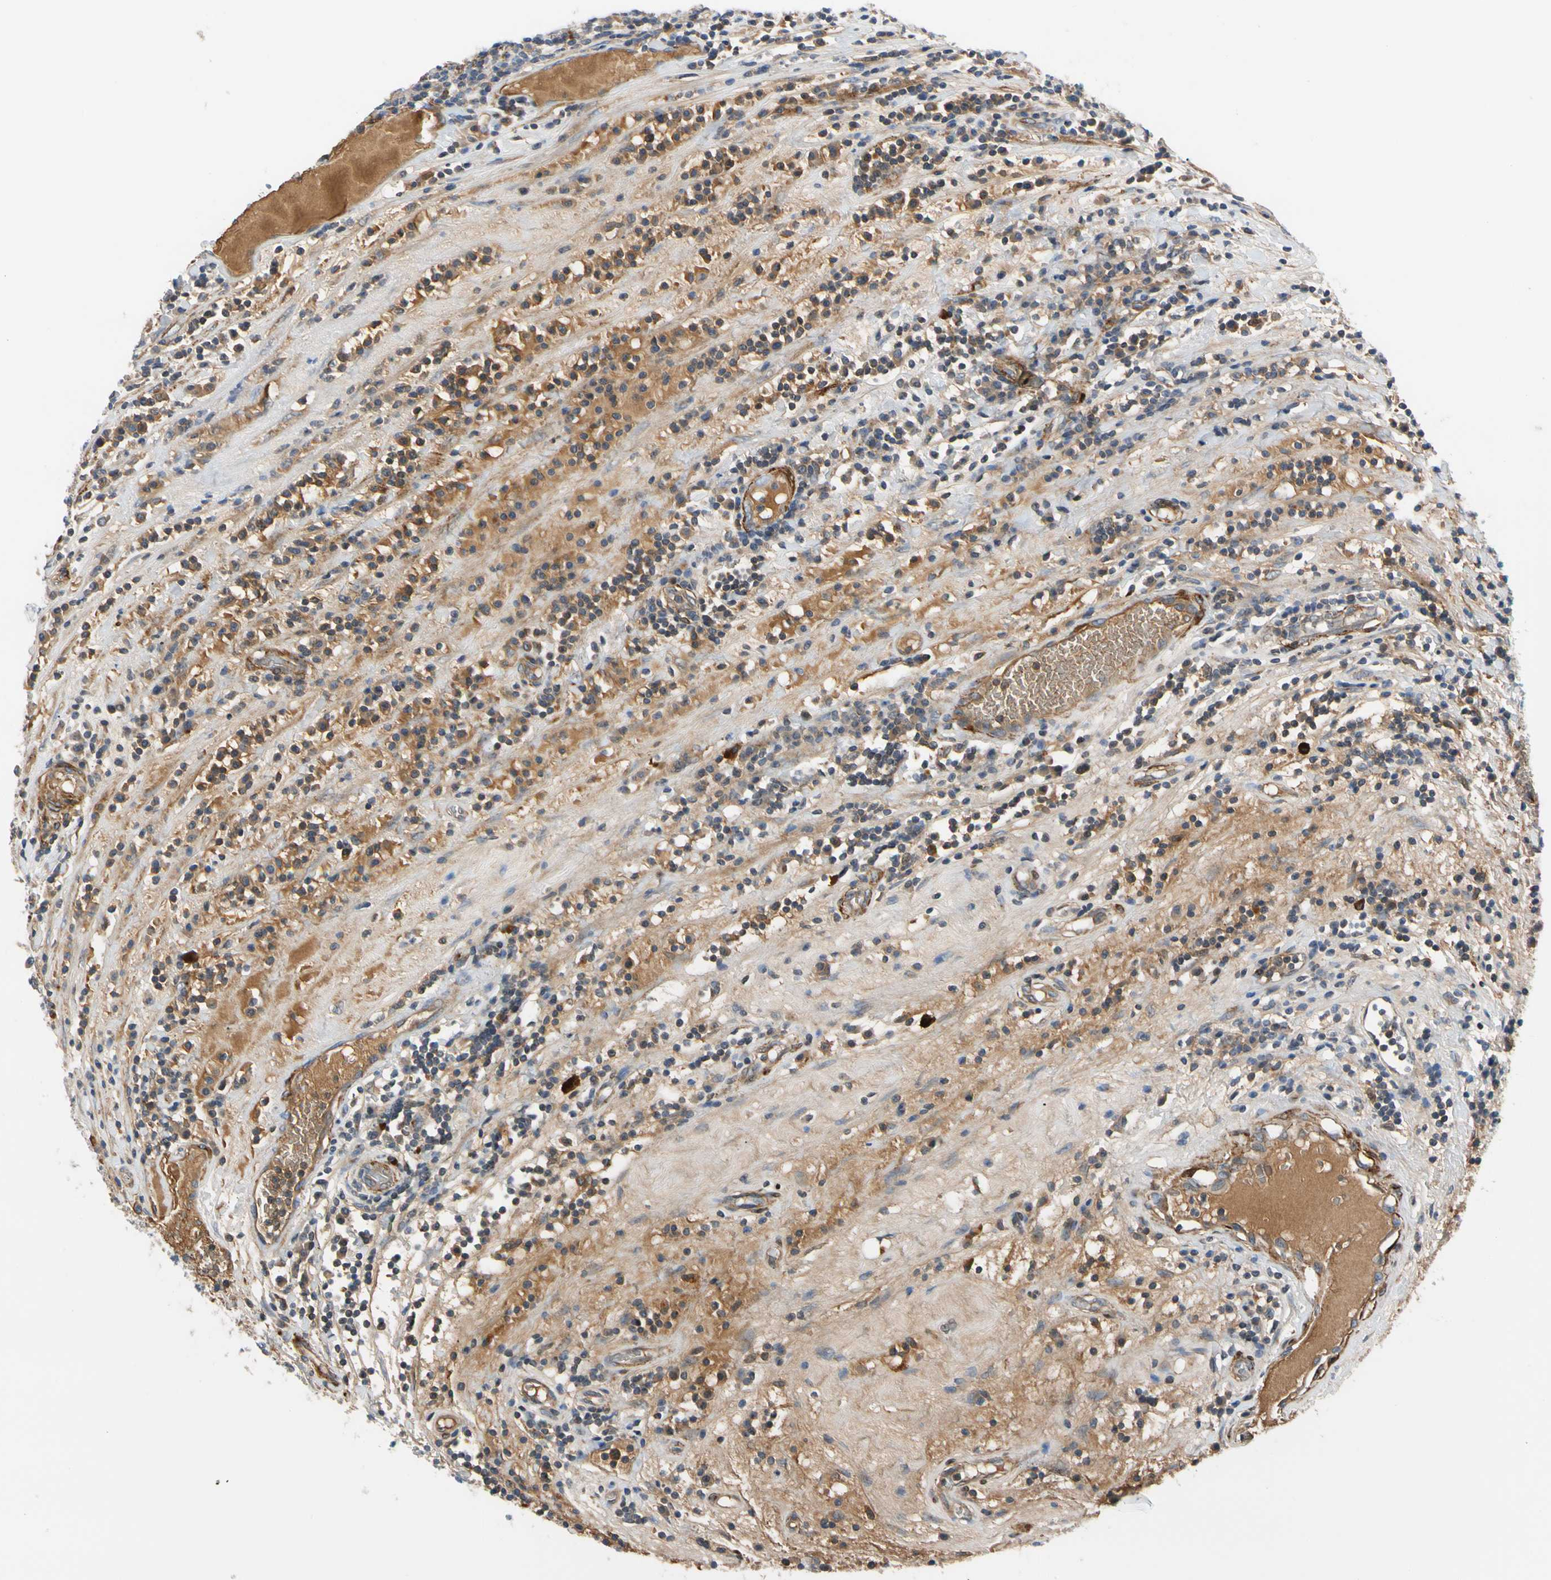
{"staining": {"intensity": "weak", "quantity": "25%-75%", "location": "cytoplasmic/membranous"}, "tissue": "testis cancer", "cell_type": "Tumor cells", "image_type": "cancer", "snomed": [{"axis": "morphology", "description": "Seminoma, NOS"}, {"axis": "topography", "description": "Testis"}], "caption": "Immunohistochemical staining of testis cancer shows low levels of weak cytoplasmic/membranous protein positivity in about 25%-75% of tumor cells. Immunohistochemistry (ihc) stains the protein in brown and the nuclei are stained blue.", "gene": "ENTREP3", "patient": {"sex": "male", "age": 43}}